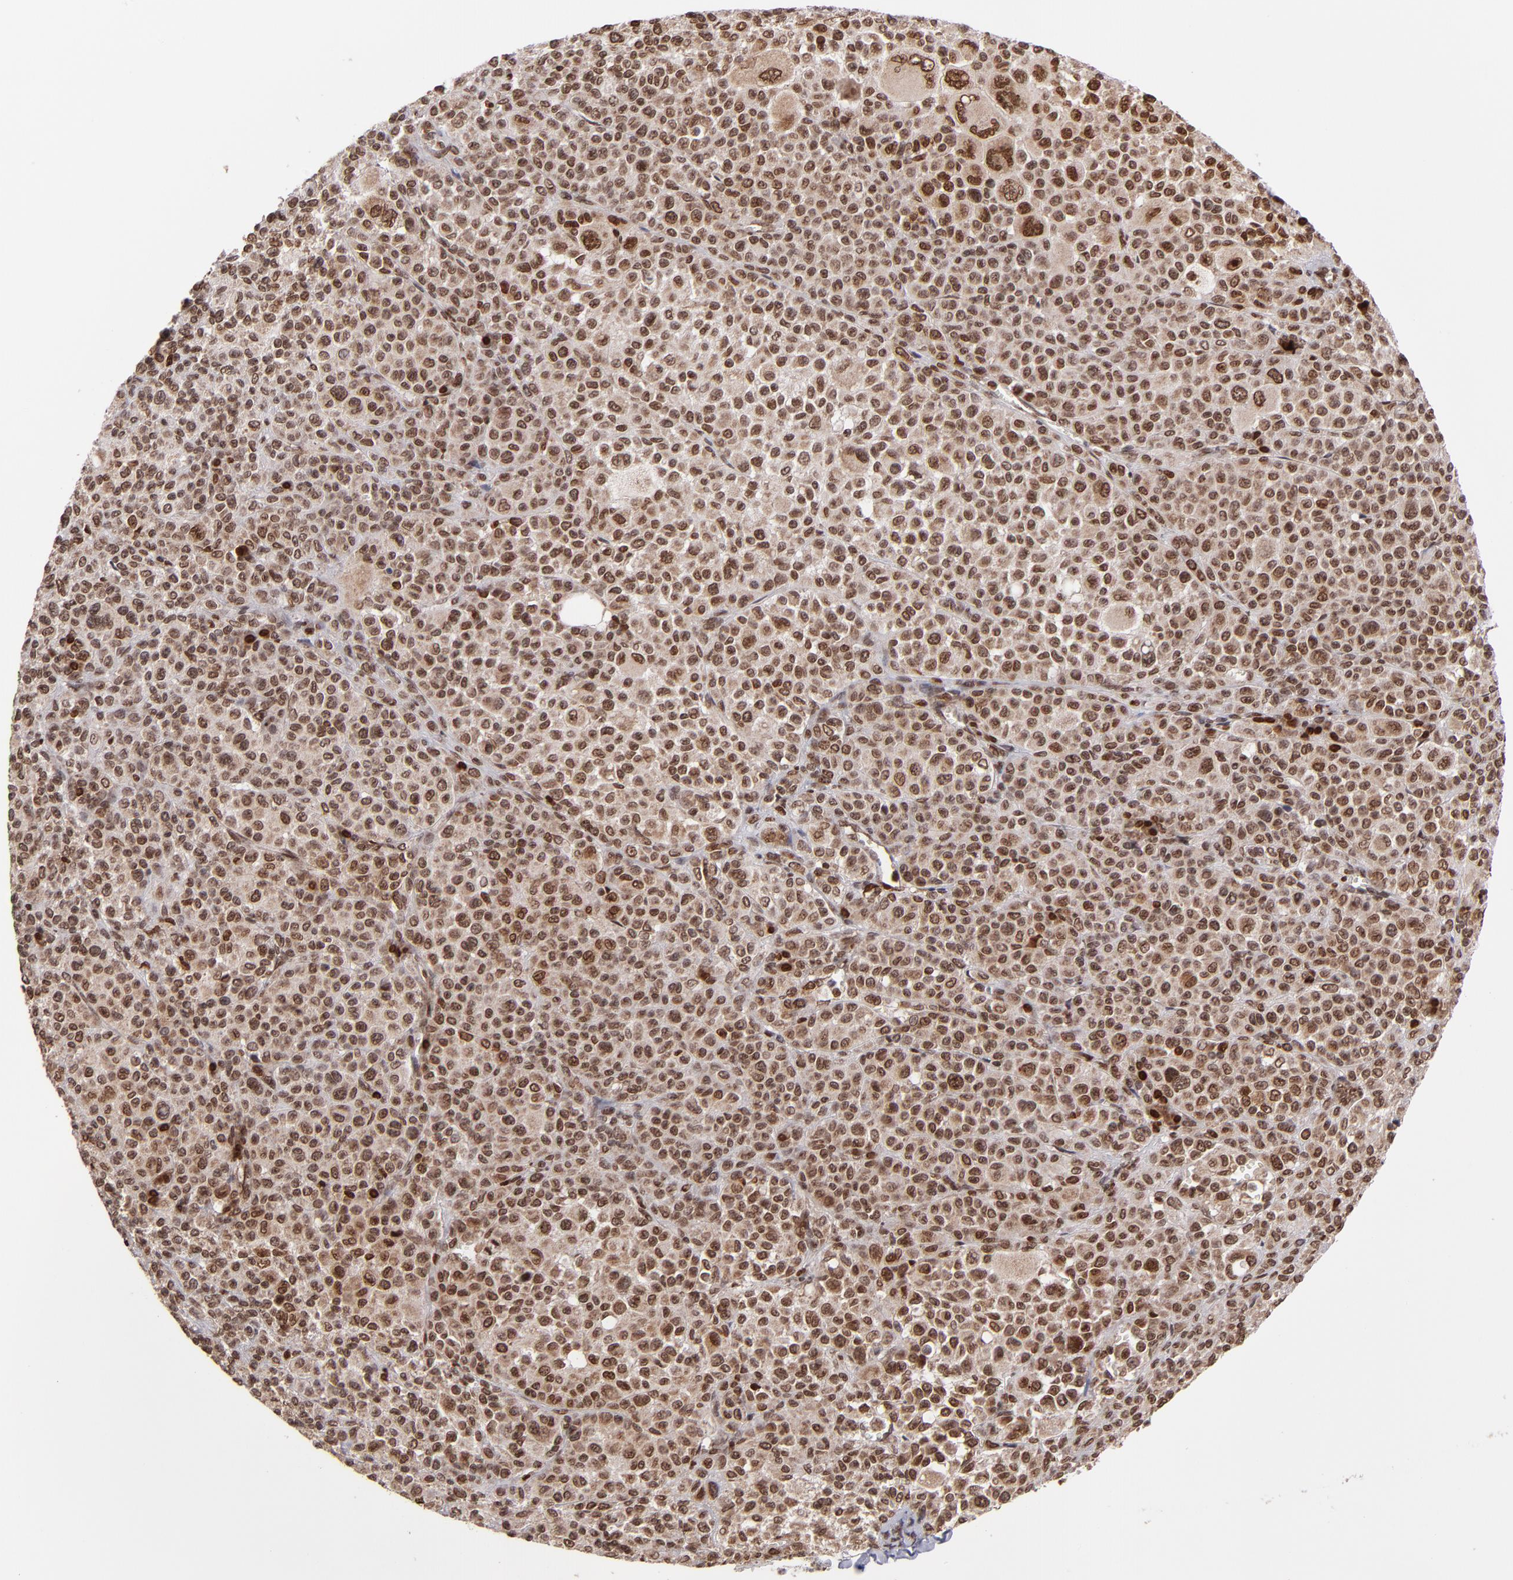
{"staining": {"intensity": "moderate", "quantity": ">75%", "location": "cytoplasmic/membranous,nuclear"}, "tissue": "melanoma", "cell_type": "Tumor cells", "image_type": "cancer", "snomed": [{"axis": "morphology", "description": "Malignant melanoma, Metastatic site"}, {"axis": "topography", "description": "Skin"}], "caption": "Immunohistochemistry photomicrograph of neoplastic tissue: human melanoma stained using immunohistochemistry (IHC) displays medium levels of moderate protein expression localized specifically in the cytoplasmic/membranous and nuclear of tumor cells, appearing as a cytoplasmic/membranous and nuclear brown color.", "gene": "TOP1MT", "patient": {"sex": "female", "age": 74}}